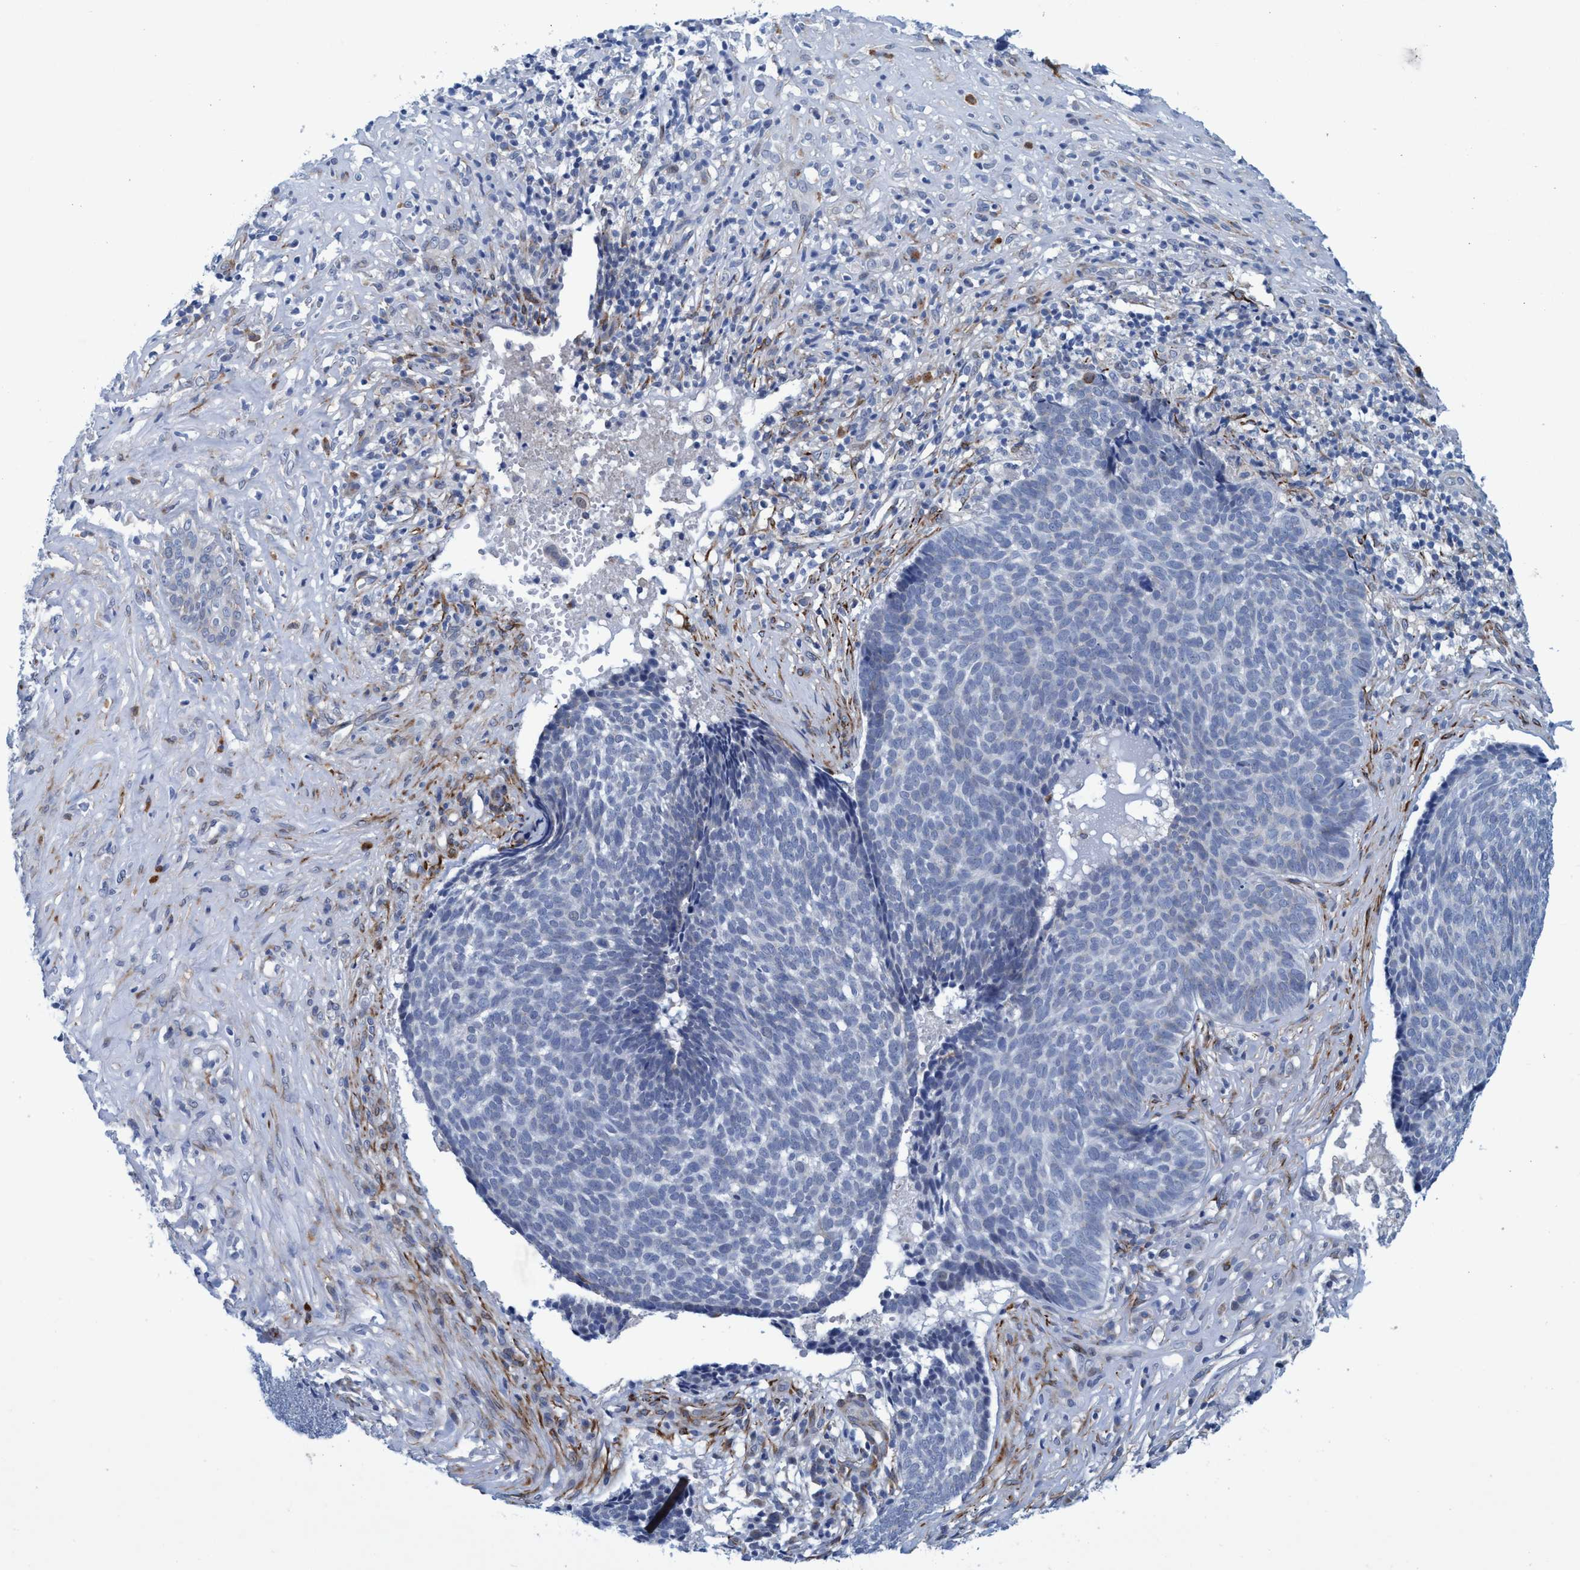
{"staining": {"intensity": "negative", "quantity": "none", "location": "none"}, "tissue": "skin cancer", "cell_type": "Tumor cells", "image_type": "cancer", "snomed": [{"axis": "morphology", "description": "Basal cell carcinoma"}, {"axis": "topography", "description": "Skin"}], "caption": "Human skin cancer stained for a protein using immunohistochemistry demonstrates no staining in tumor cells.", "gene": "SLC43A2", "patient": {"sex": "male", "age": 84}}